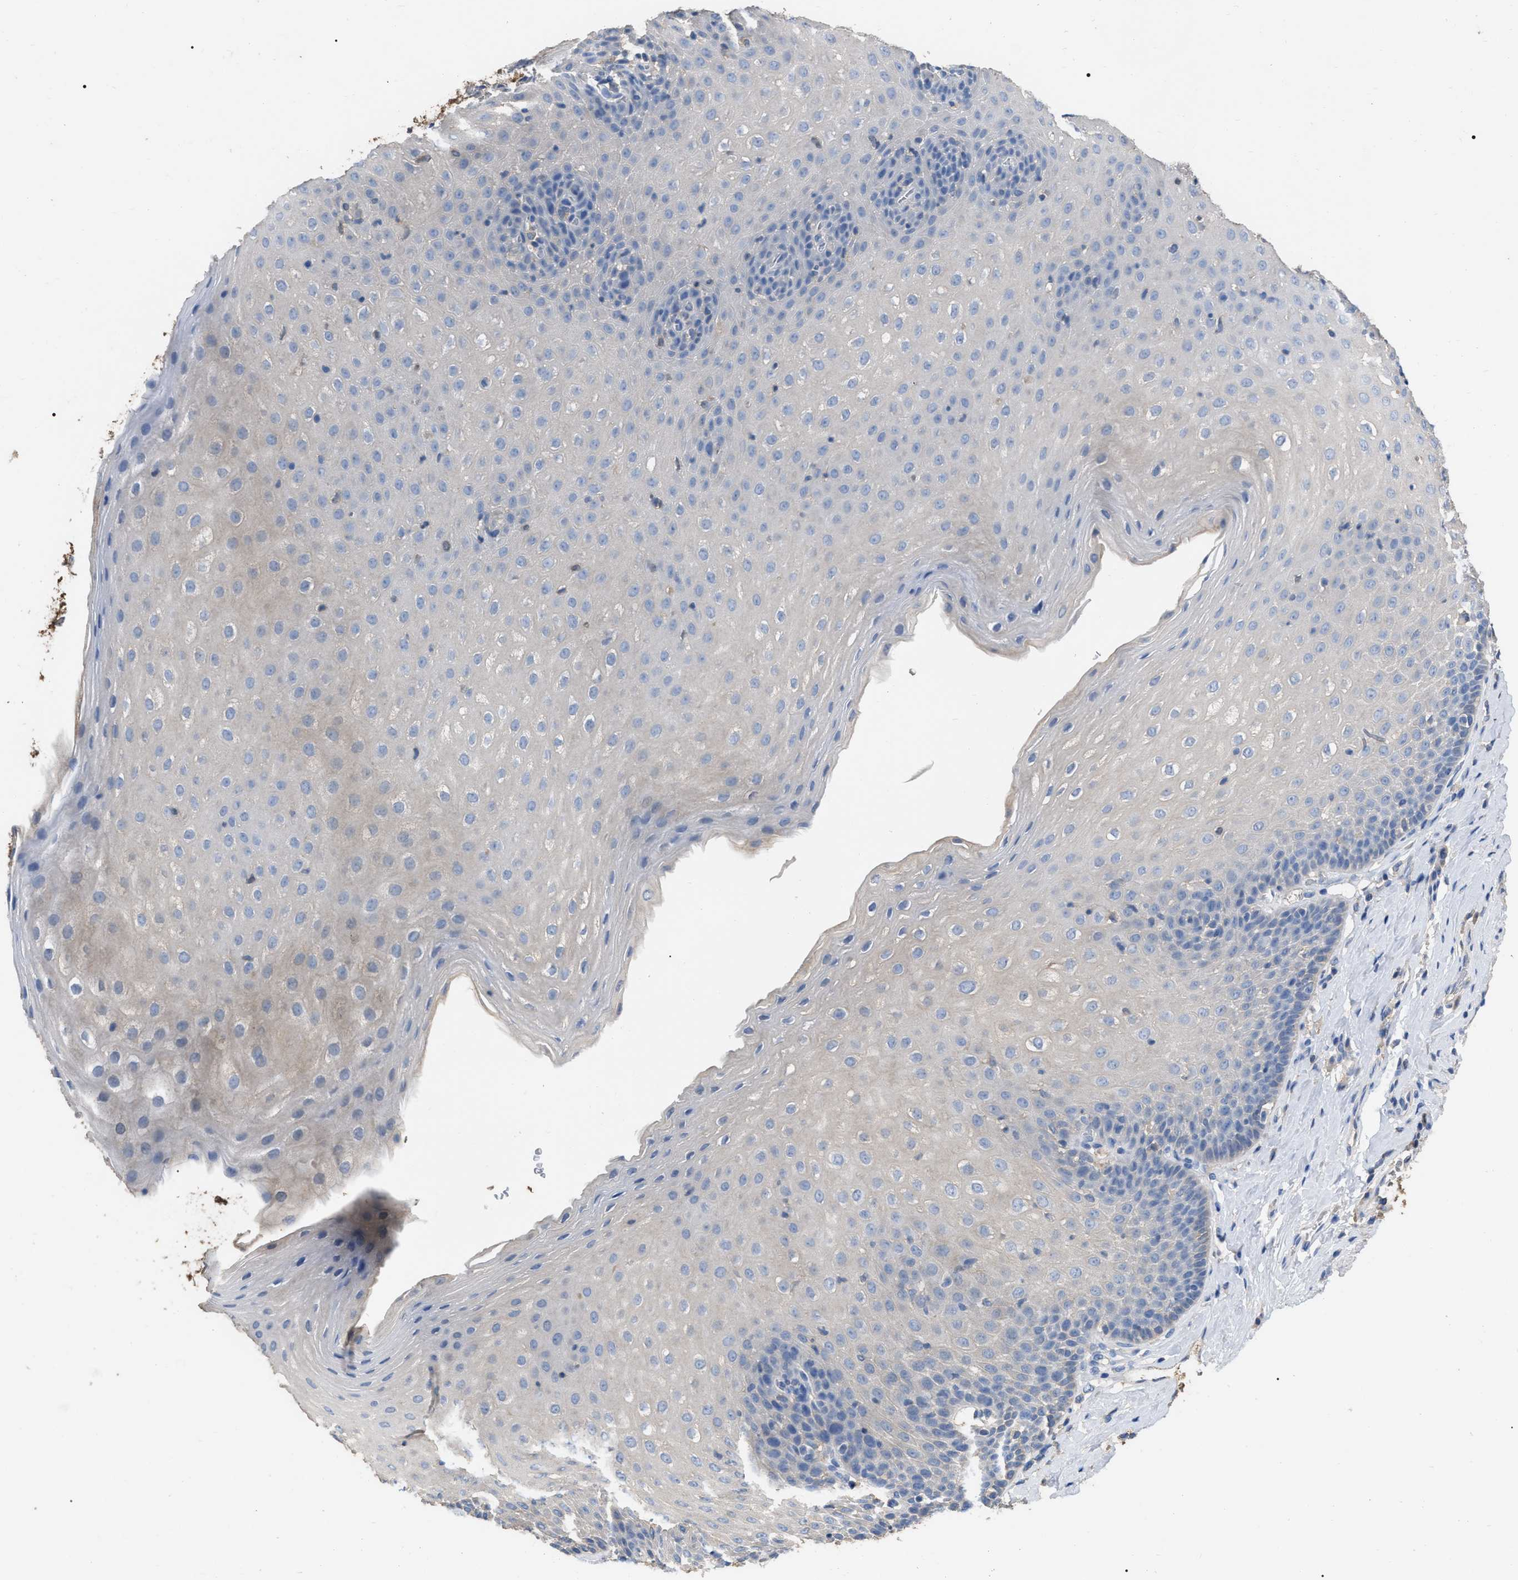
{"staining": {"intensity": "weak", "quantity": "<25%", "location": "cytoplasmic/membranous"}, "tissue": "esophagus", "cell_type": "Squamous epithelial cells", "image_type": "normal", "snomed": [{"axis": "morphology", "description": "Normal tissue, NOS"}, {"axis": "topography", "description": "Esophagus"}], "caption": "The photomicrograph displays no significant expression in squamous epithelial cells of esophagus.", "gene": "GPR179", "patient": {"sex": "female", "age": 61}}